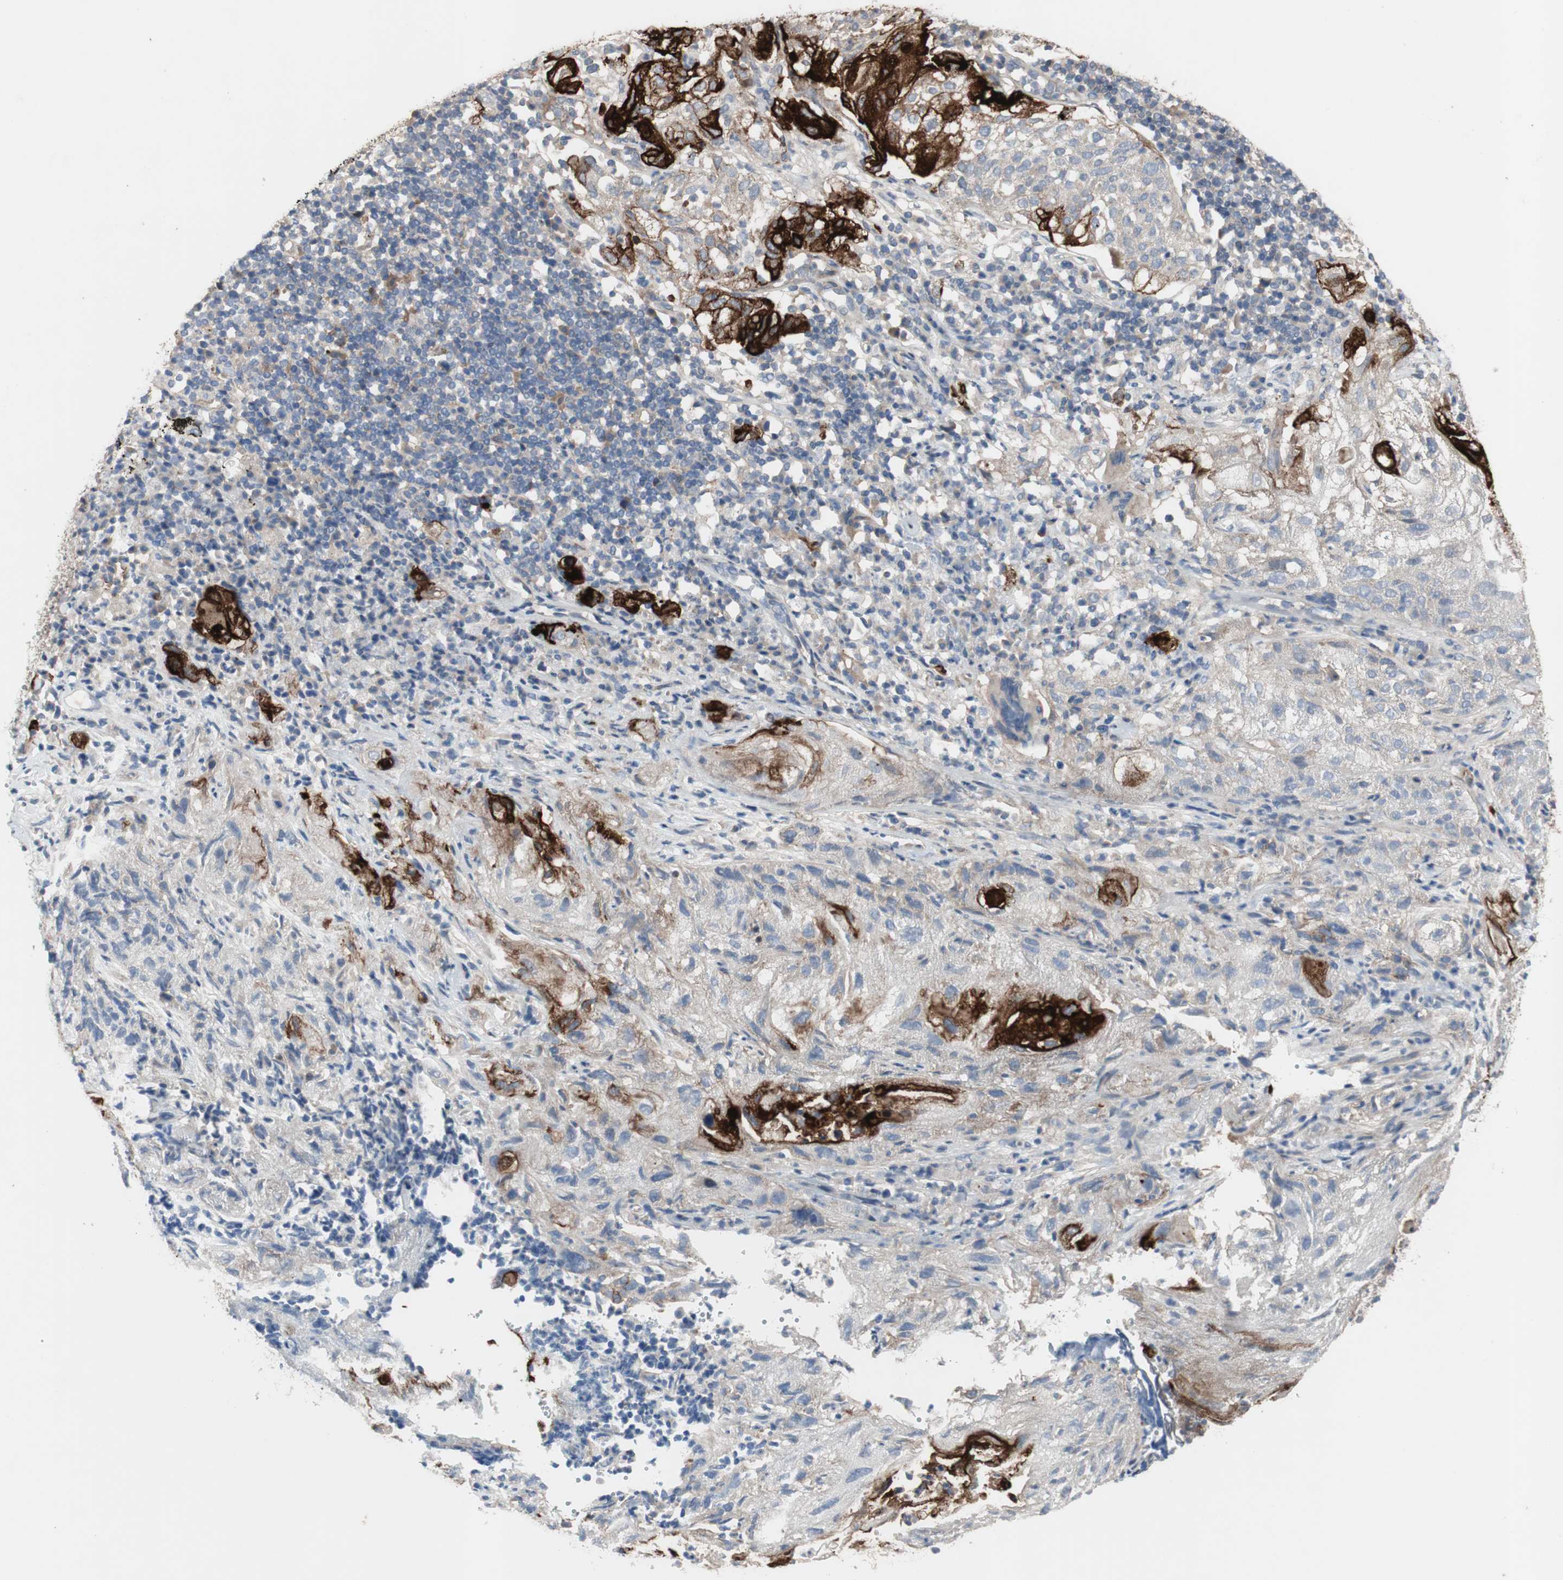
{"staining": {"intensity": "weak", "quantity": ">75%", "location": "cytoplasmic/membranous"}, "tissue": "lung cancer", "cell_type": "Tumor cells", "image_type": "cancer", "snomed": [{"axis": "morphology", "description": "Inflammation, NOS"}, {"axis": "morphology", "description": "Squamous cell carcinoma, NOS"}, {"axis": "topography", "description": "Lymph node"}, {"axis": "topography", "description": "Soft tissue"}, {"axis": "topography", "description": "Lung"}], "caption": "This histopathology image shows immunohistochemistry (IHC) staining of human squamous cell carcinoma (lung), with low weak cytoplasmic/membranous positivity in approximately >75% of tumor cells.", "gene": "OAZ1", "patient": {"sex": "male", "age": 66}}